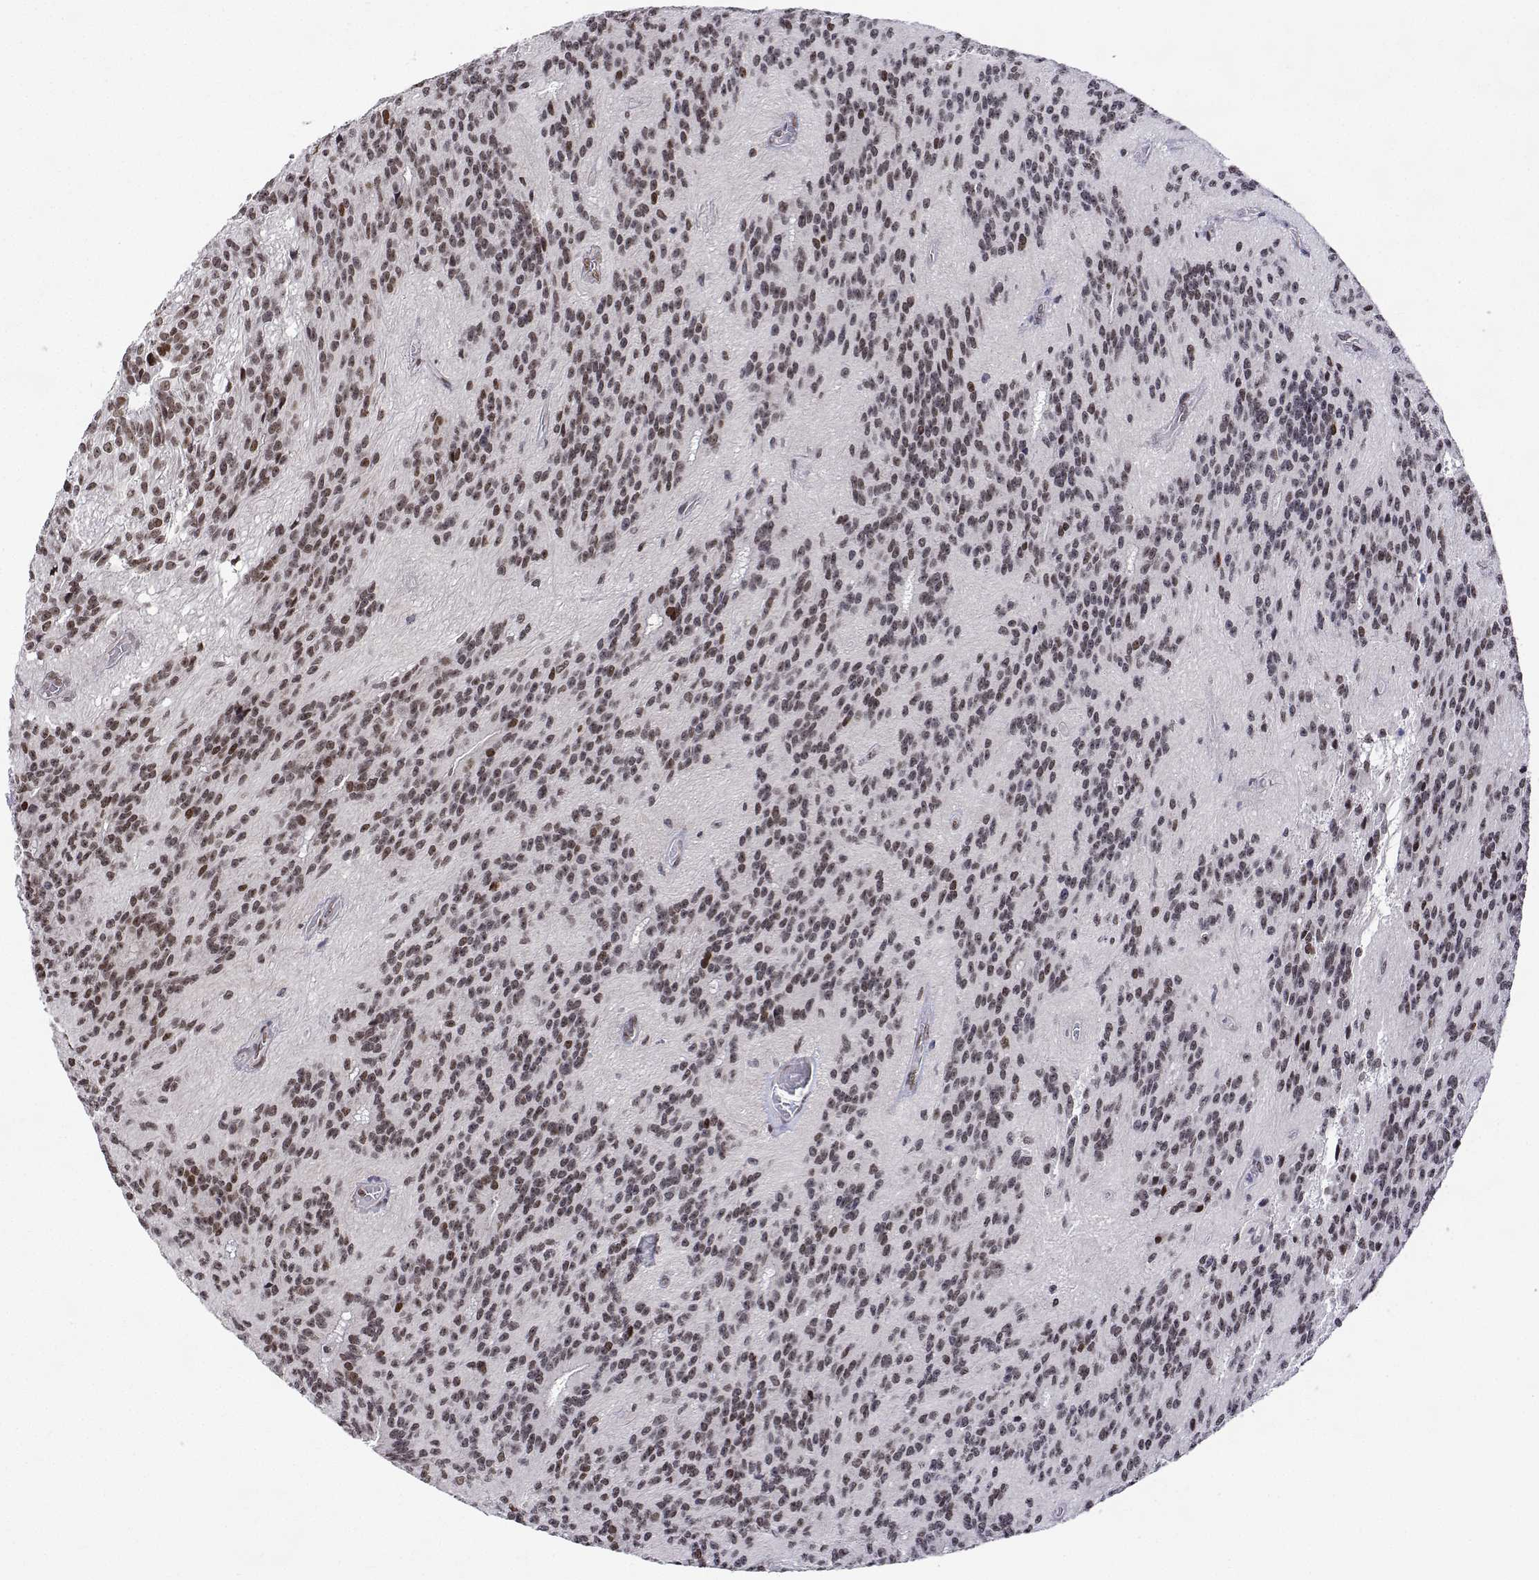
{"staining": {"intensity": "moderate", "quantity": "25%-75%", "location": "nuclear"}, "tissue": "glioma", "cell_type": "Tumor cells", "image_type": "cancer", "snomed": [{"axis": "morphology", "description": "Glioma, malignant, Low grade"}, {"axis": "topography", "description": "Brain"}], "caption": "High-magnification brightfield microscopy of malignant glioma (low-grade) stained with DAB (brown) and counterstained with hematoxylin (blue). tumor cells exhibit moderate nuclear positivity is seen in approximately25%-75% of cells.", "gene": "XPC", "patient": {"sex": "male", "age": 31}}